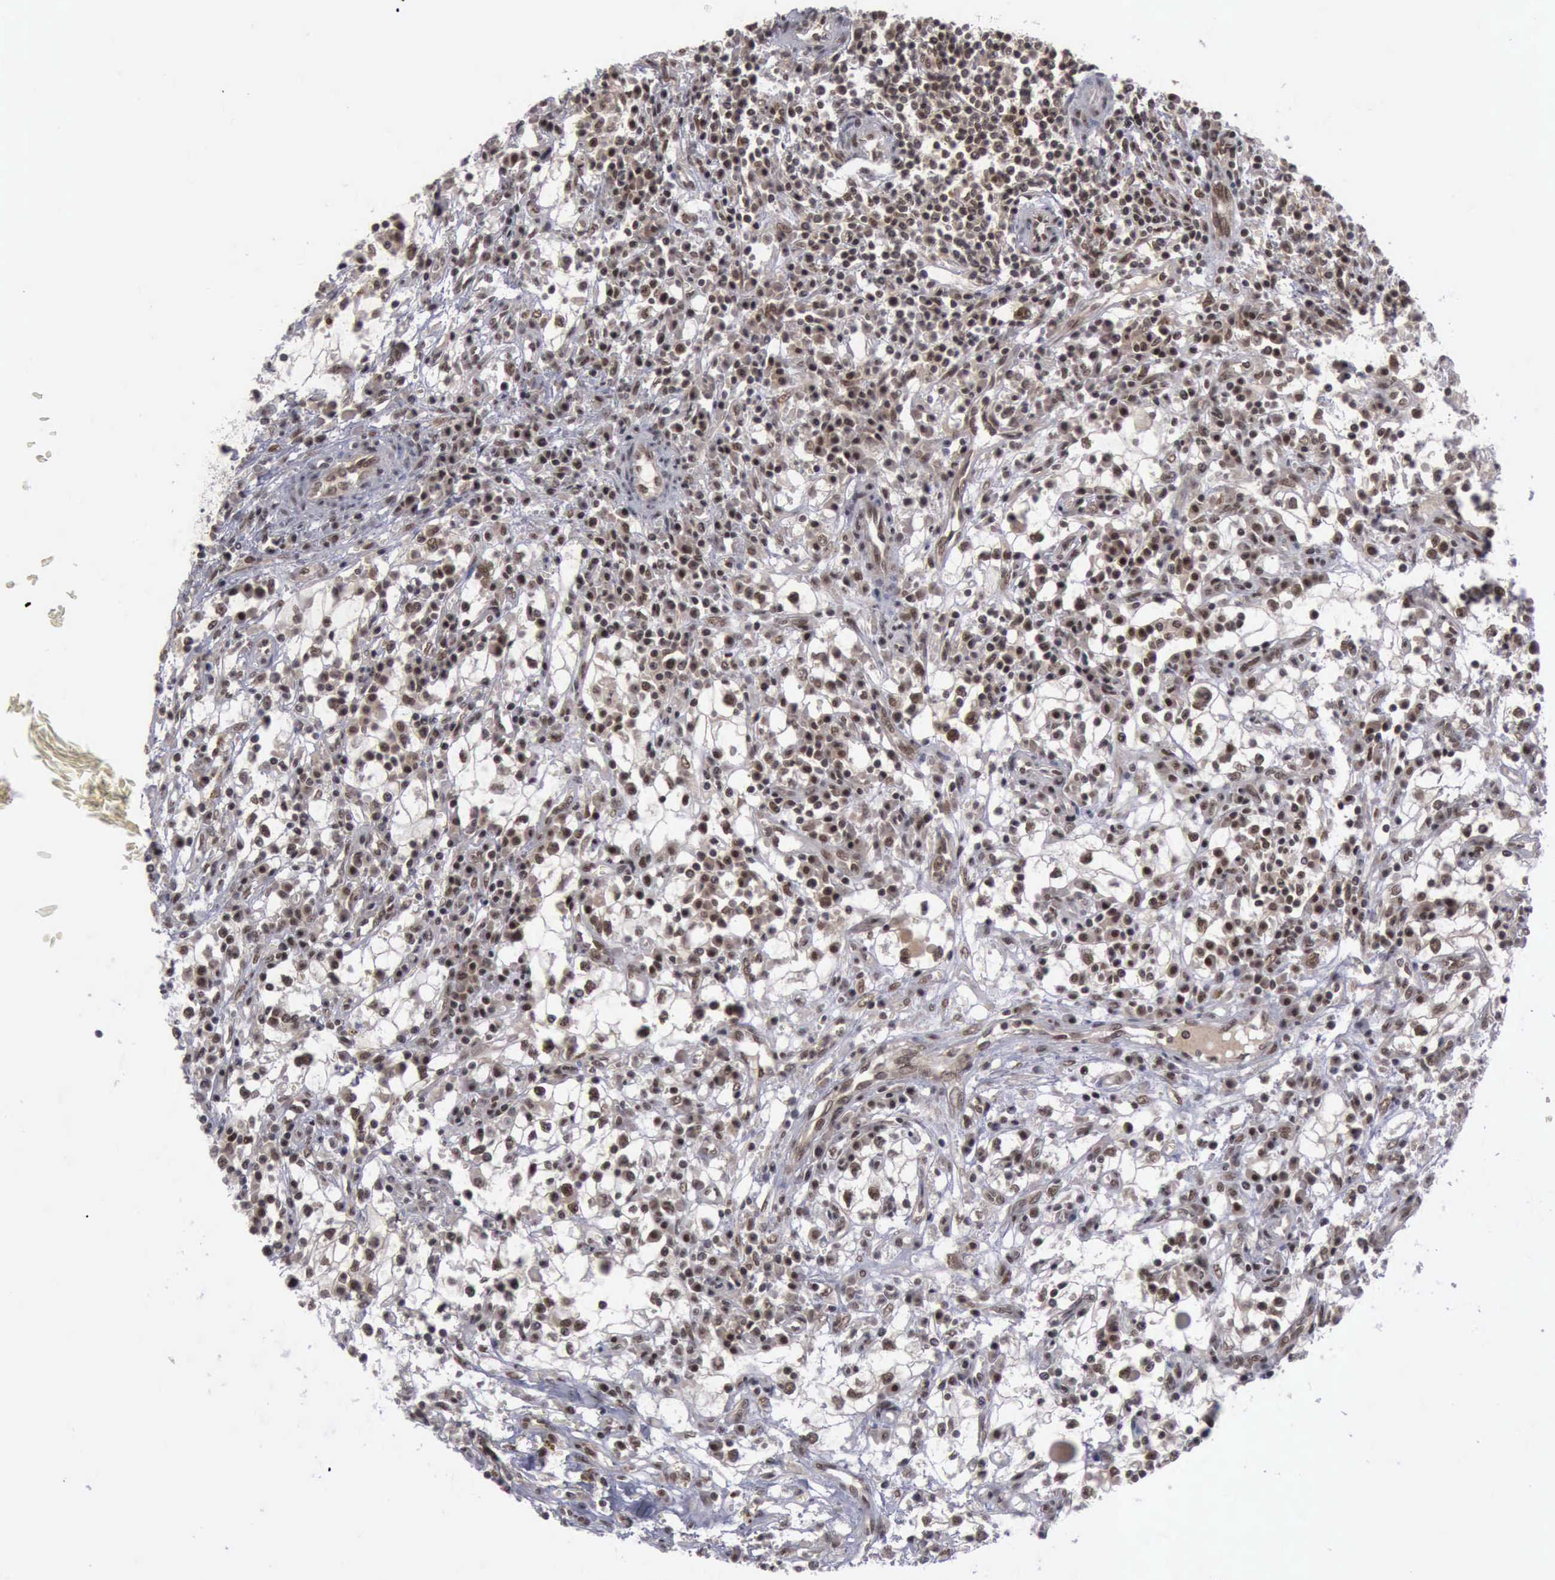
{"staining": {"intensity": "moderate", "quantity": ">75%", "location": "cytoplasmic/membranous,nuclear"}, "tissue": "renal cancer", "cell_type": "Tumor cells", "image_type": "cancer", "snomed": [{"axis": "morphology", "description": "Adenocarcinoma, NOS"}, {"axis": "topography", "description": "Kidney"}], "caption": "A brown stain labels moderate cytoplasmic/membranous and nuclear staining of a protein in human adenocarcinoma (renal) tumor cells.", "gene": "ATM", "patient": {"sex": "male", "age": 82}}